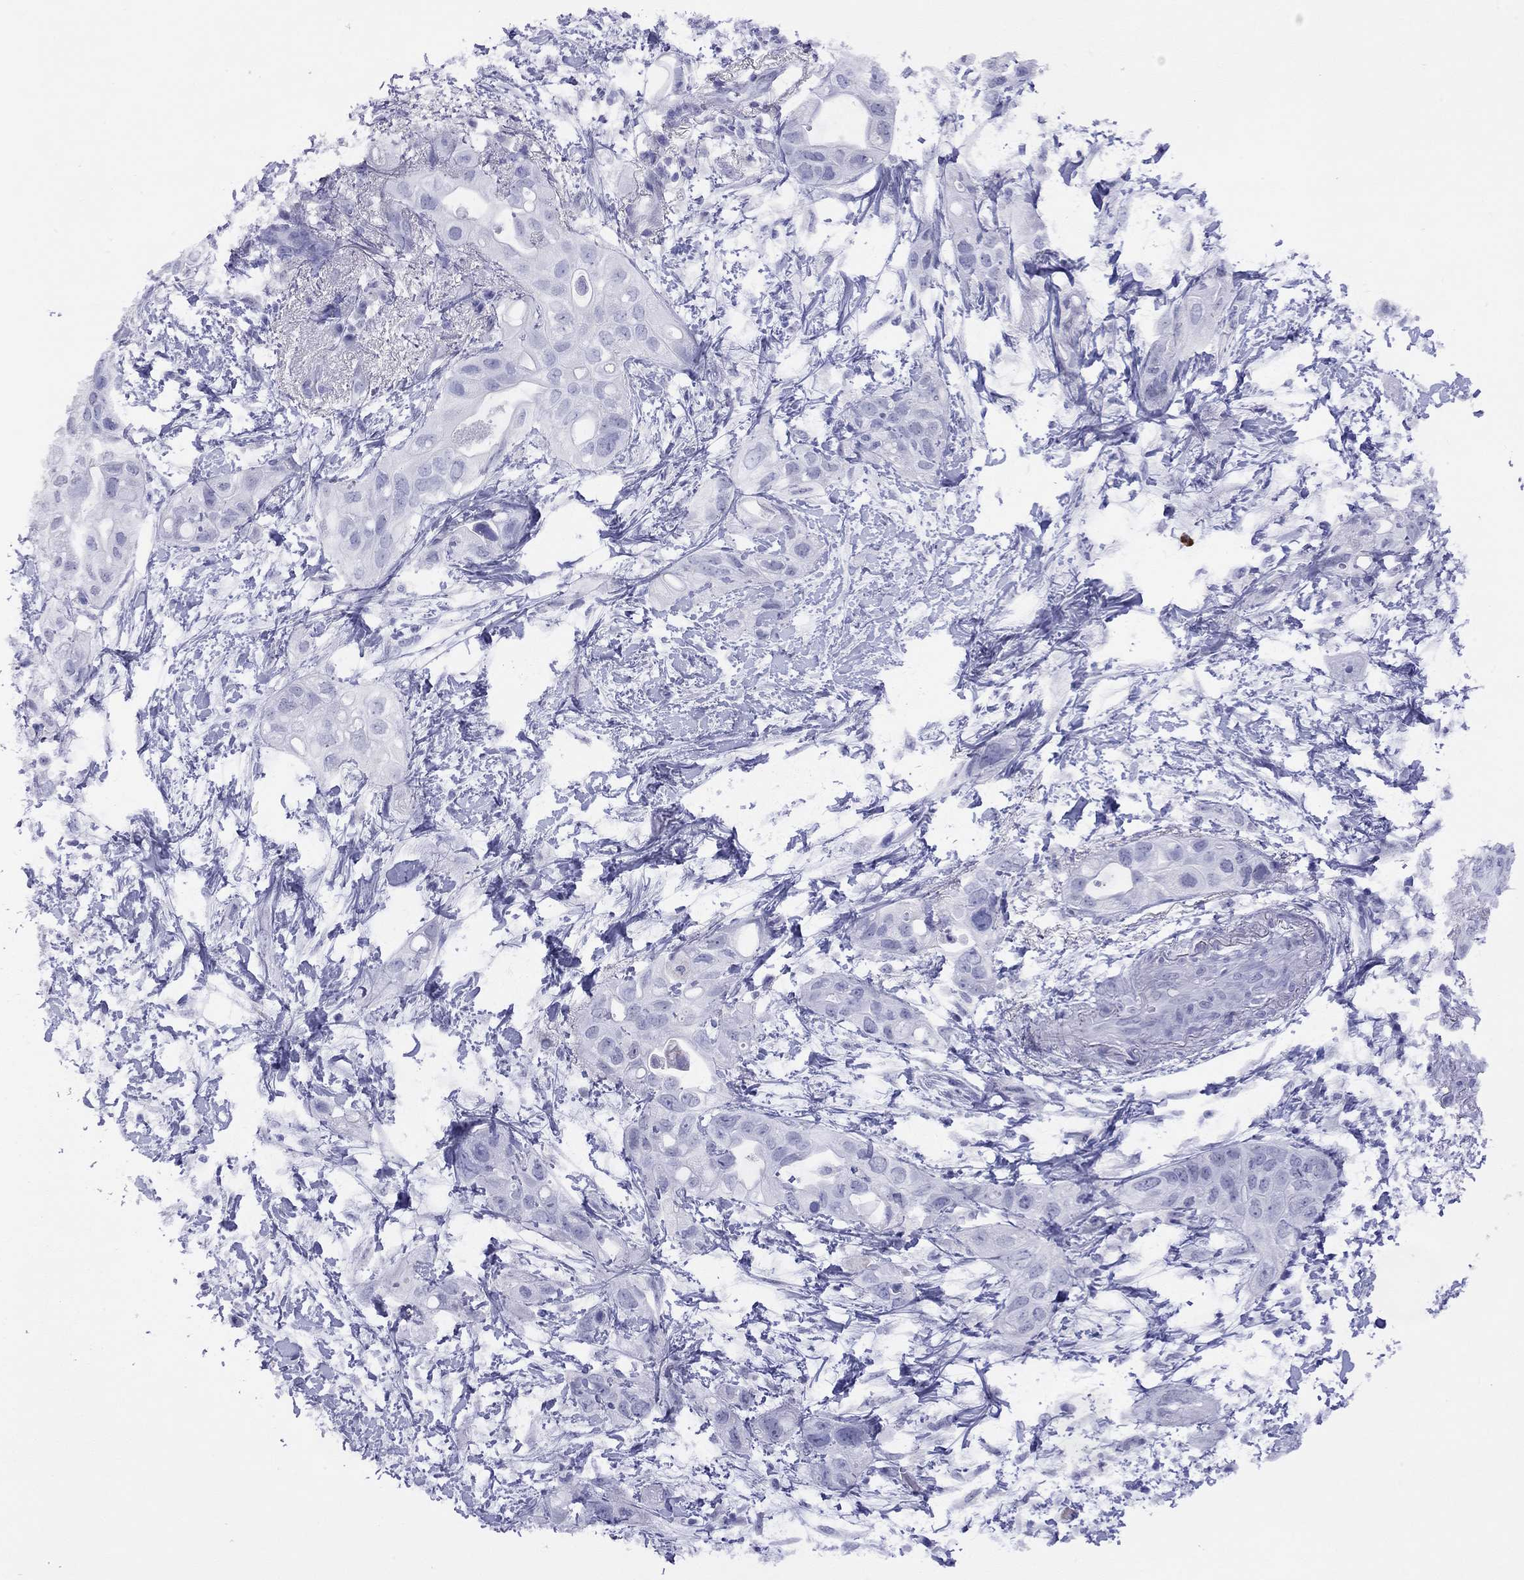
{"staining": {"intensity": "negative", "quantity": "none", "location": "none"}, "tissue": "pancreatic cancer", "cell_type": "Tumor cells", "image_type": "cancer", "snomed": [{"axis": "morphology", "description": "Adenocarcinoma, NOS"}, {"axis": "topography", "description": "Pancreas"}], "caption": "Immunohistochemistry image of neoplastic tissue: pancreatic cancer stained with DAB reveals no significant protein positivity in tumor cells.", "gene": "SLC30A8", "patient": {"sex": "female", "age": 72}}